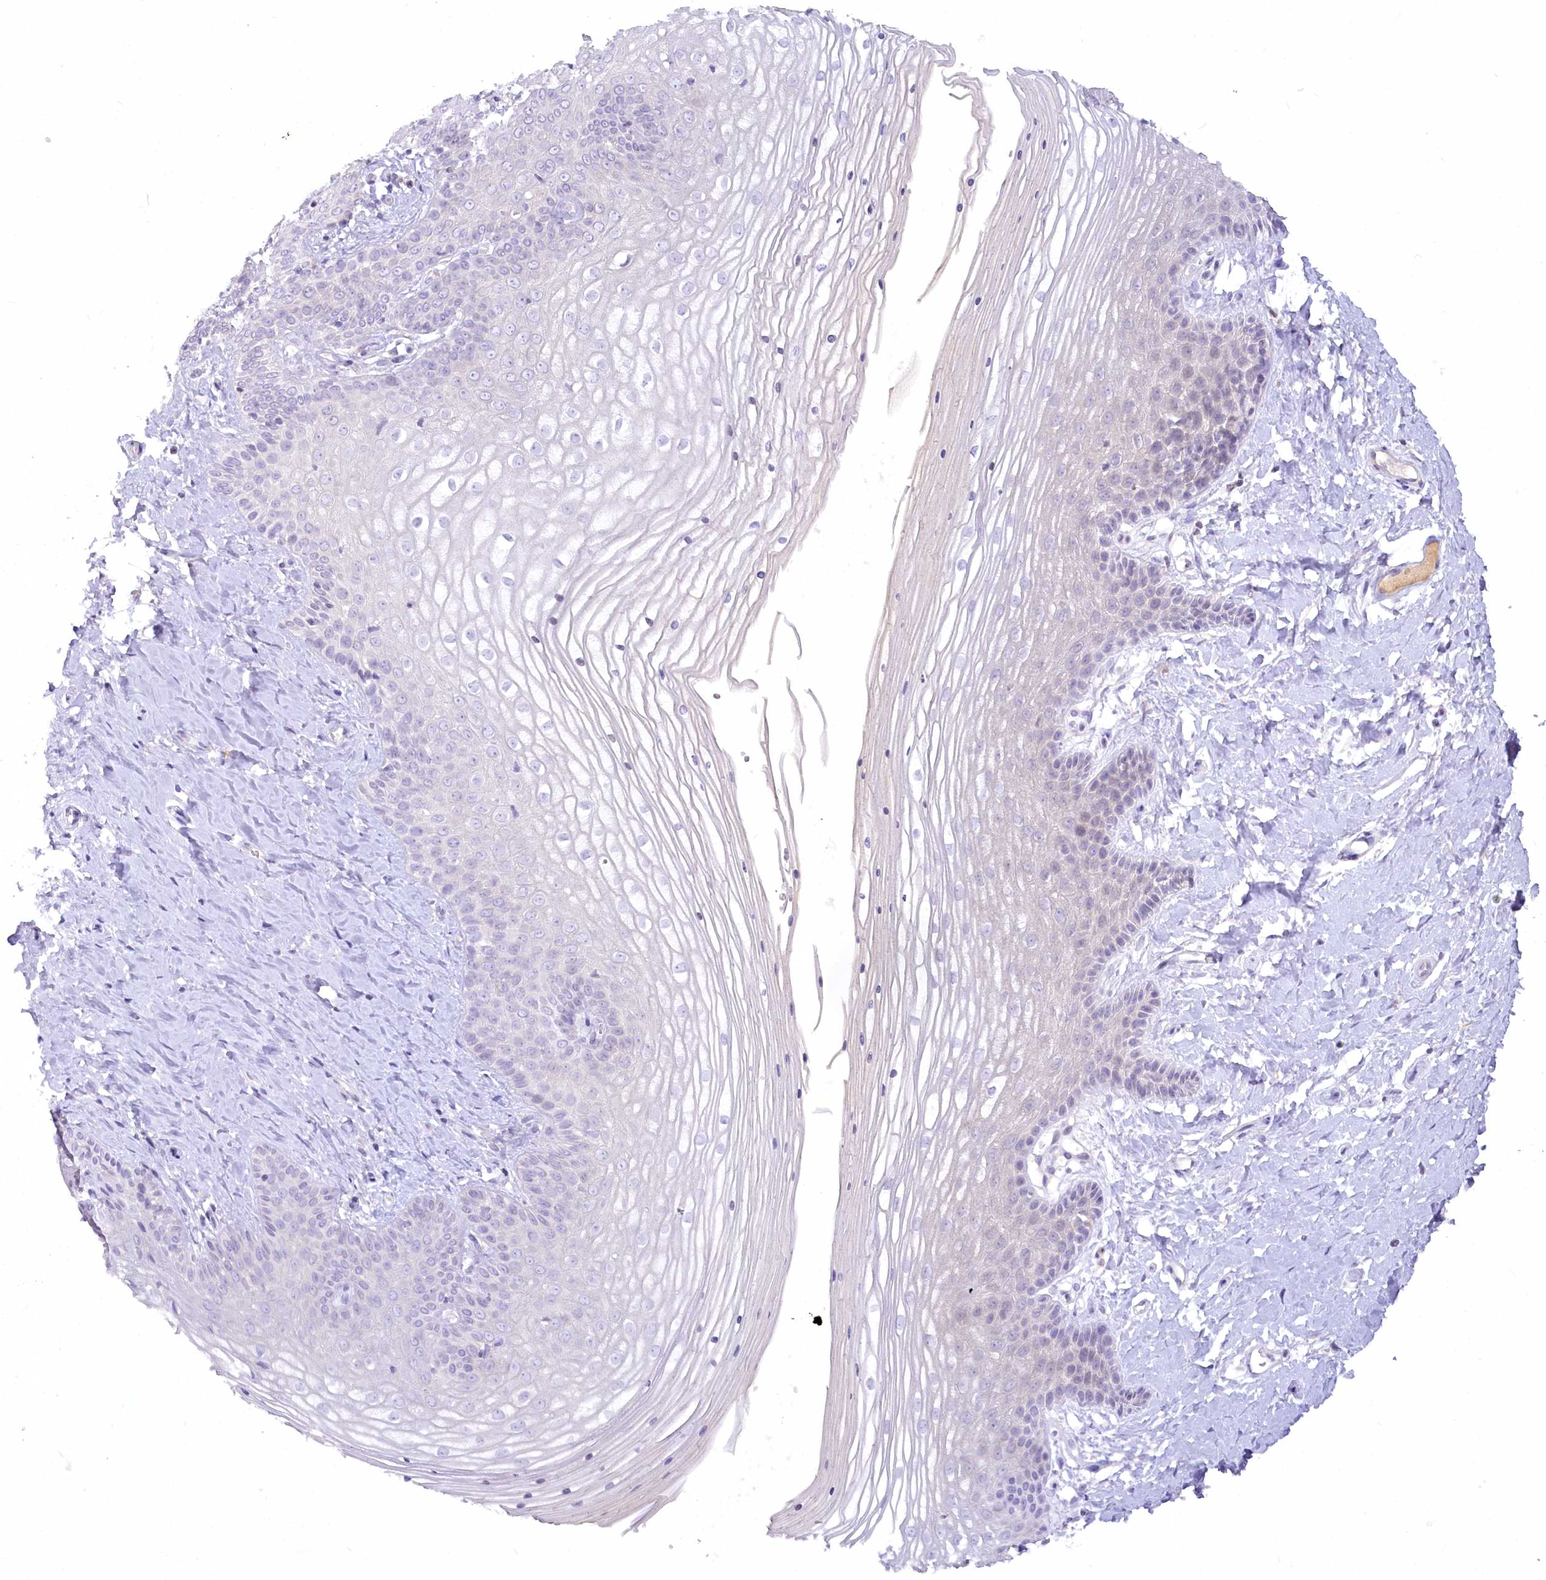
{"staining": {"intensity": "negative", "quantity": "none", "location": "none"}, "tissue": "vagina", "cell_type": "Squamous epithelial cells", "image_type": "normal", "snomed": [{"axis": "morphology", "description": "Normal tissue, NOS"}, {"axis": "topography", "description": "Vagina"}, {"axis": "topography", "description": "Cervix"}], "caption": "IHC micrograph of normal vagina: vagina stained with DAB (3,3'-diaminobenzidine) reveals no significant protein staining in squamous epithelial cells. The staining was performed using DAB (3,3'-diaminobenzidine) to visualize the protein expression in brown, while the nuclei were stained in blue with hematoxylin (Magnification: 20x).", "gene": "EFHC2", "patient": {"sex": "female", "age": 40}}